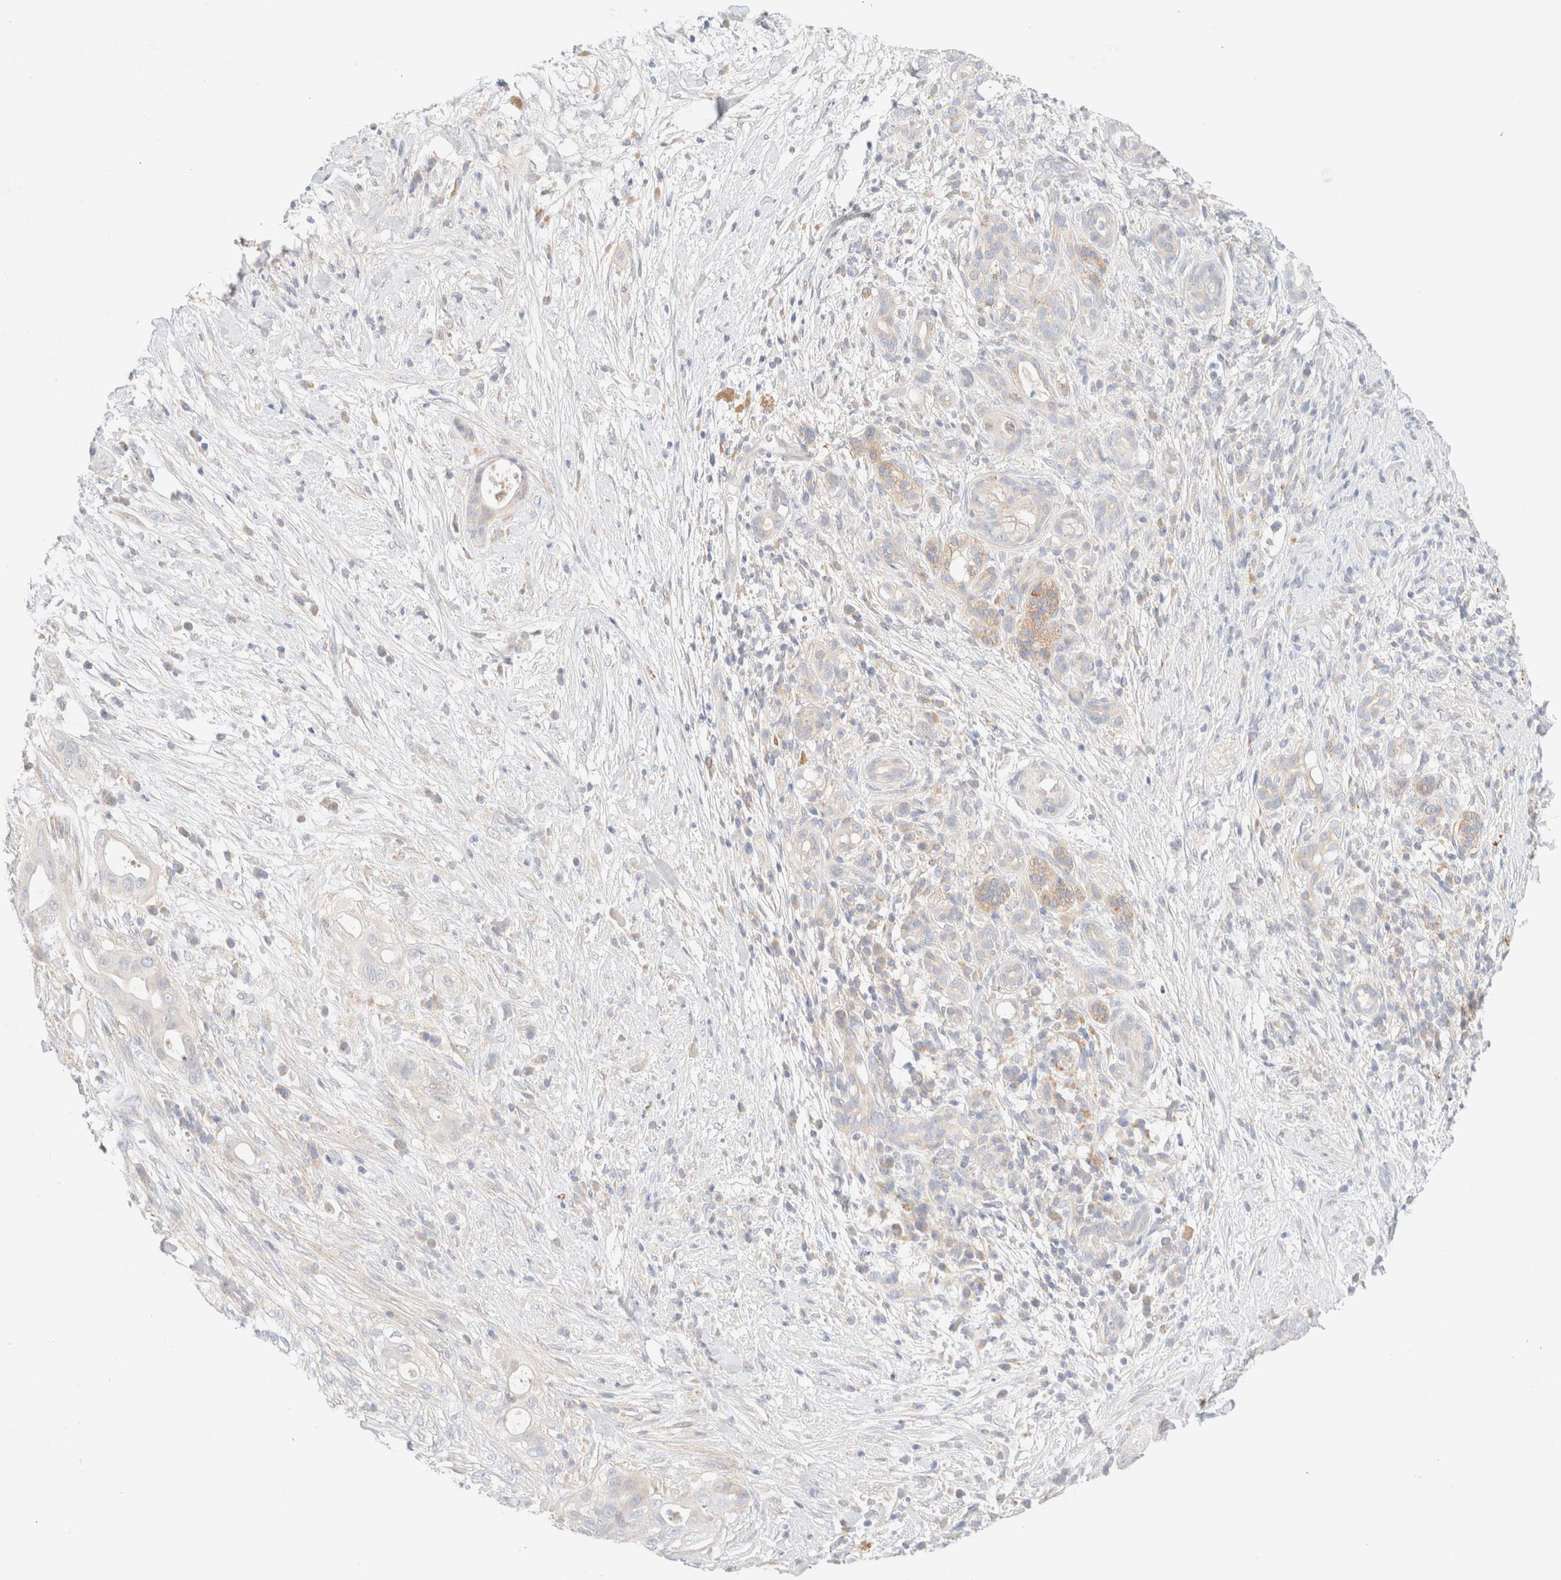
{"staining": {"intensity": "negative", "quantity": "none", "location": "none"}, "tissue": "pancreatic cancer", "cell_type": "Tumor cells", "image_type": "cancer", "snomed": [{"axis": "morphology", "description": "Adenocarcinoma, NOS"}, {"axis": "topography", "description": "Pancreas"}], "caption": "High power microscopy micrograph of an immunohistochemistry (IHC) photomicrograph of pancreatic cancer (adenocarcinoma), revealing no significant expression in tumor cells.", "gene": "SARM1", "patient": {"sex": "male", "age": 58}}